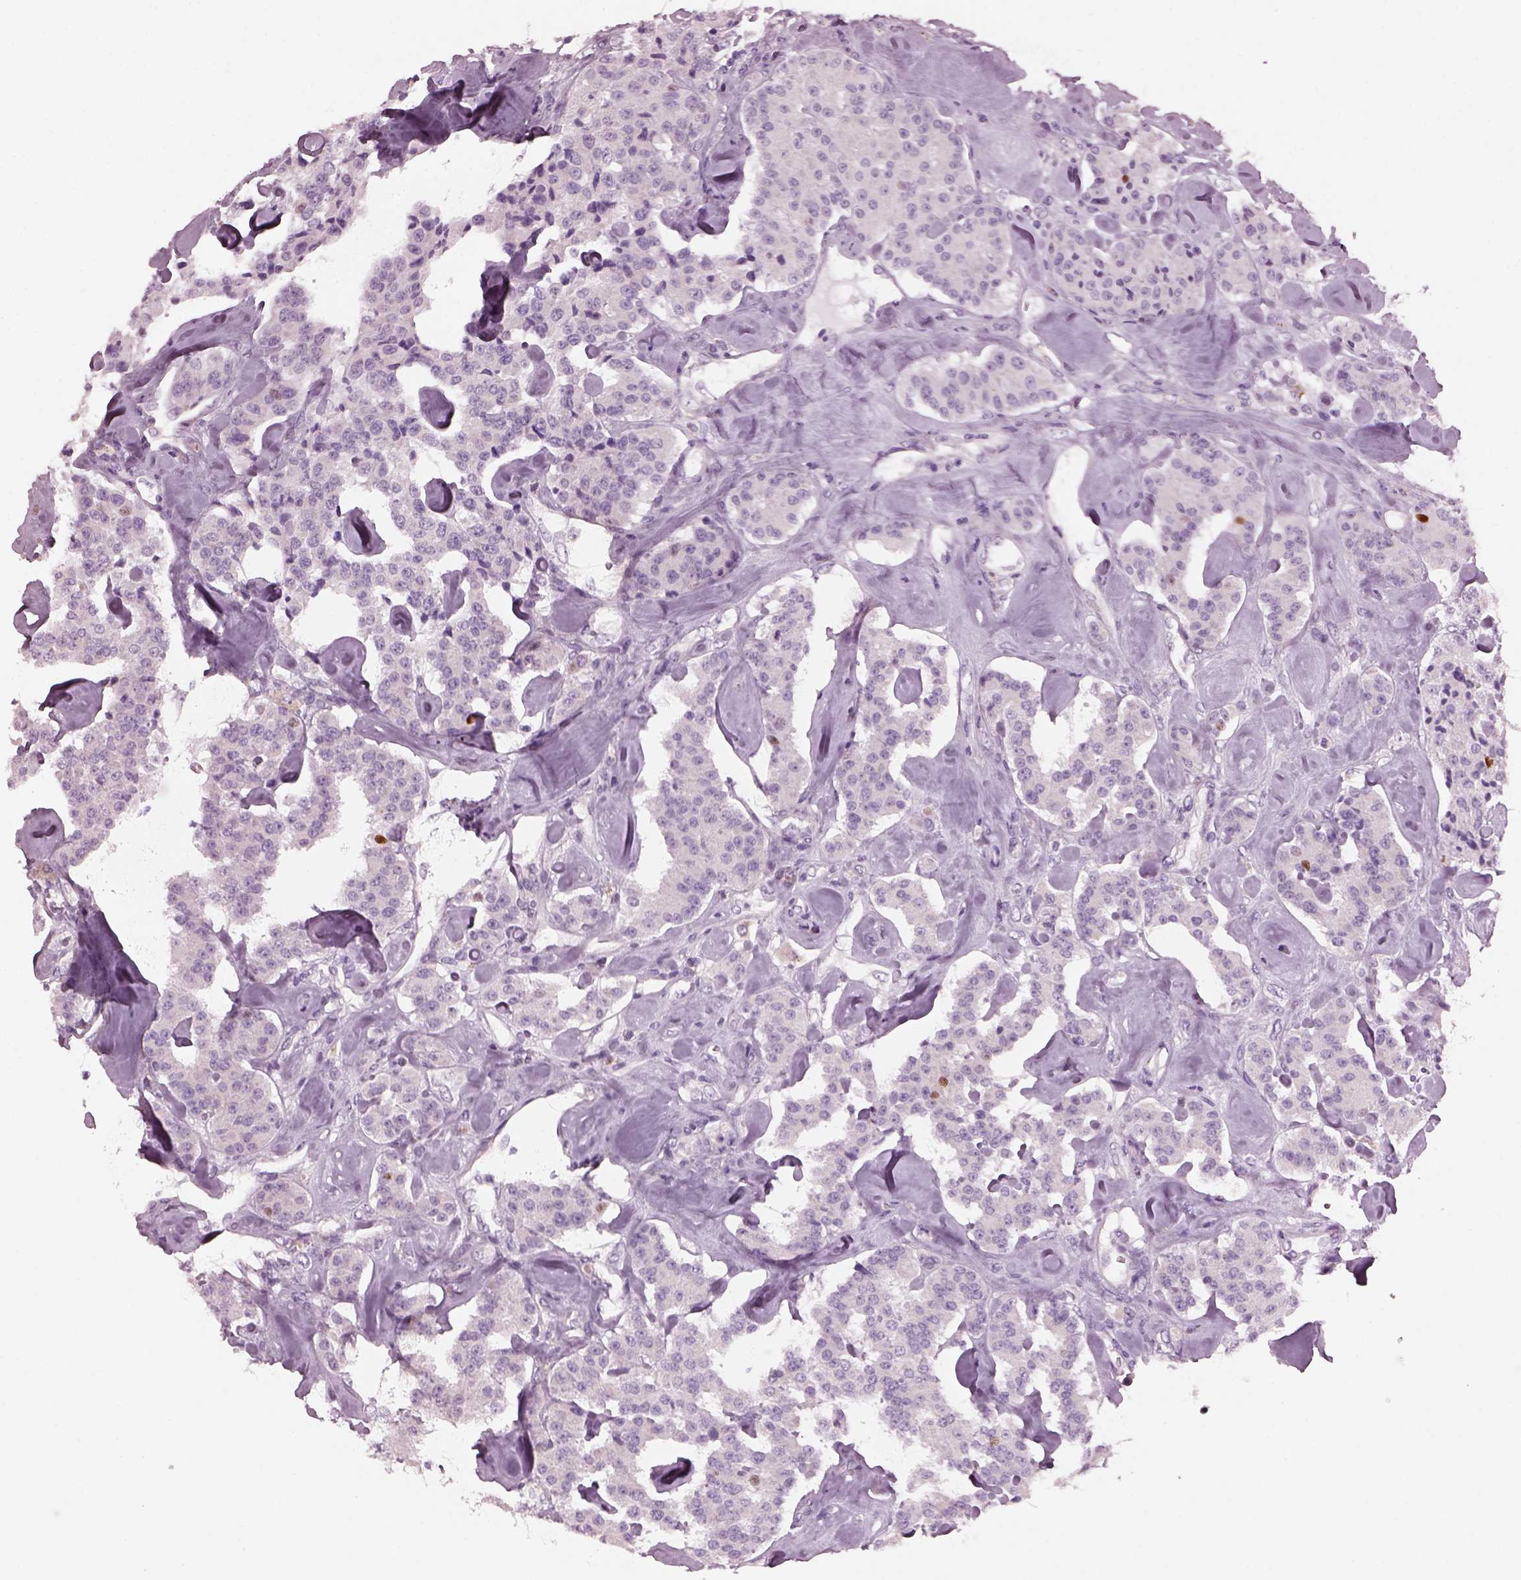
{"staining": {"intensity": "negative", "quantity": "none", "location": "none"}, "tissue": "carcinoid", "cell_type": "Tumor cells", "image_type": "cancer", "snomed": [{"axis": "morphology", "description": "Carcinoid, malignant, NOS"}, {"axis": "topography", "description": "Pancreas"}], "caption": "High power microscopy photomicrograph of an immunohistochemistry (IHC) image of carcinoid, revealing no significant staining in tumor cells.", "gene": "PRR9", "patient": {"sex": "male", "age": 41}}